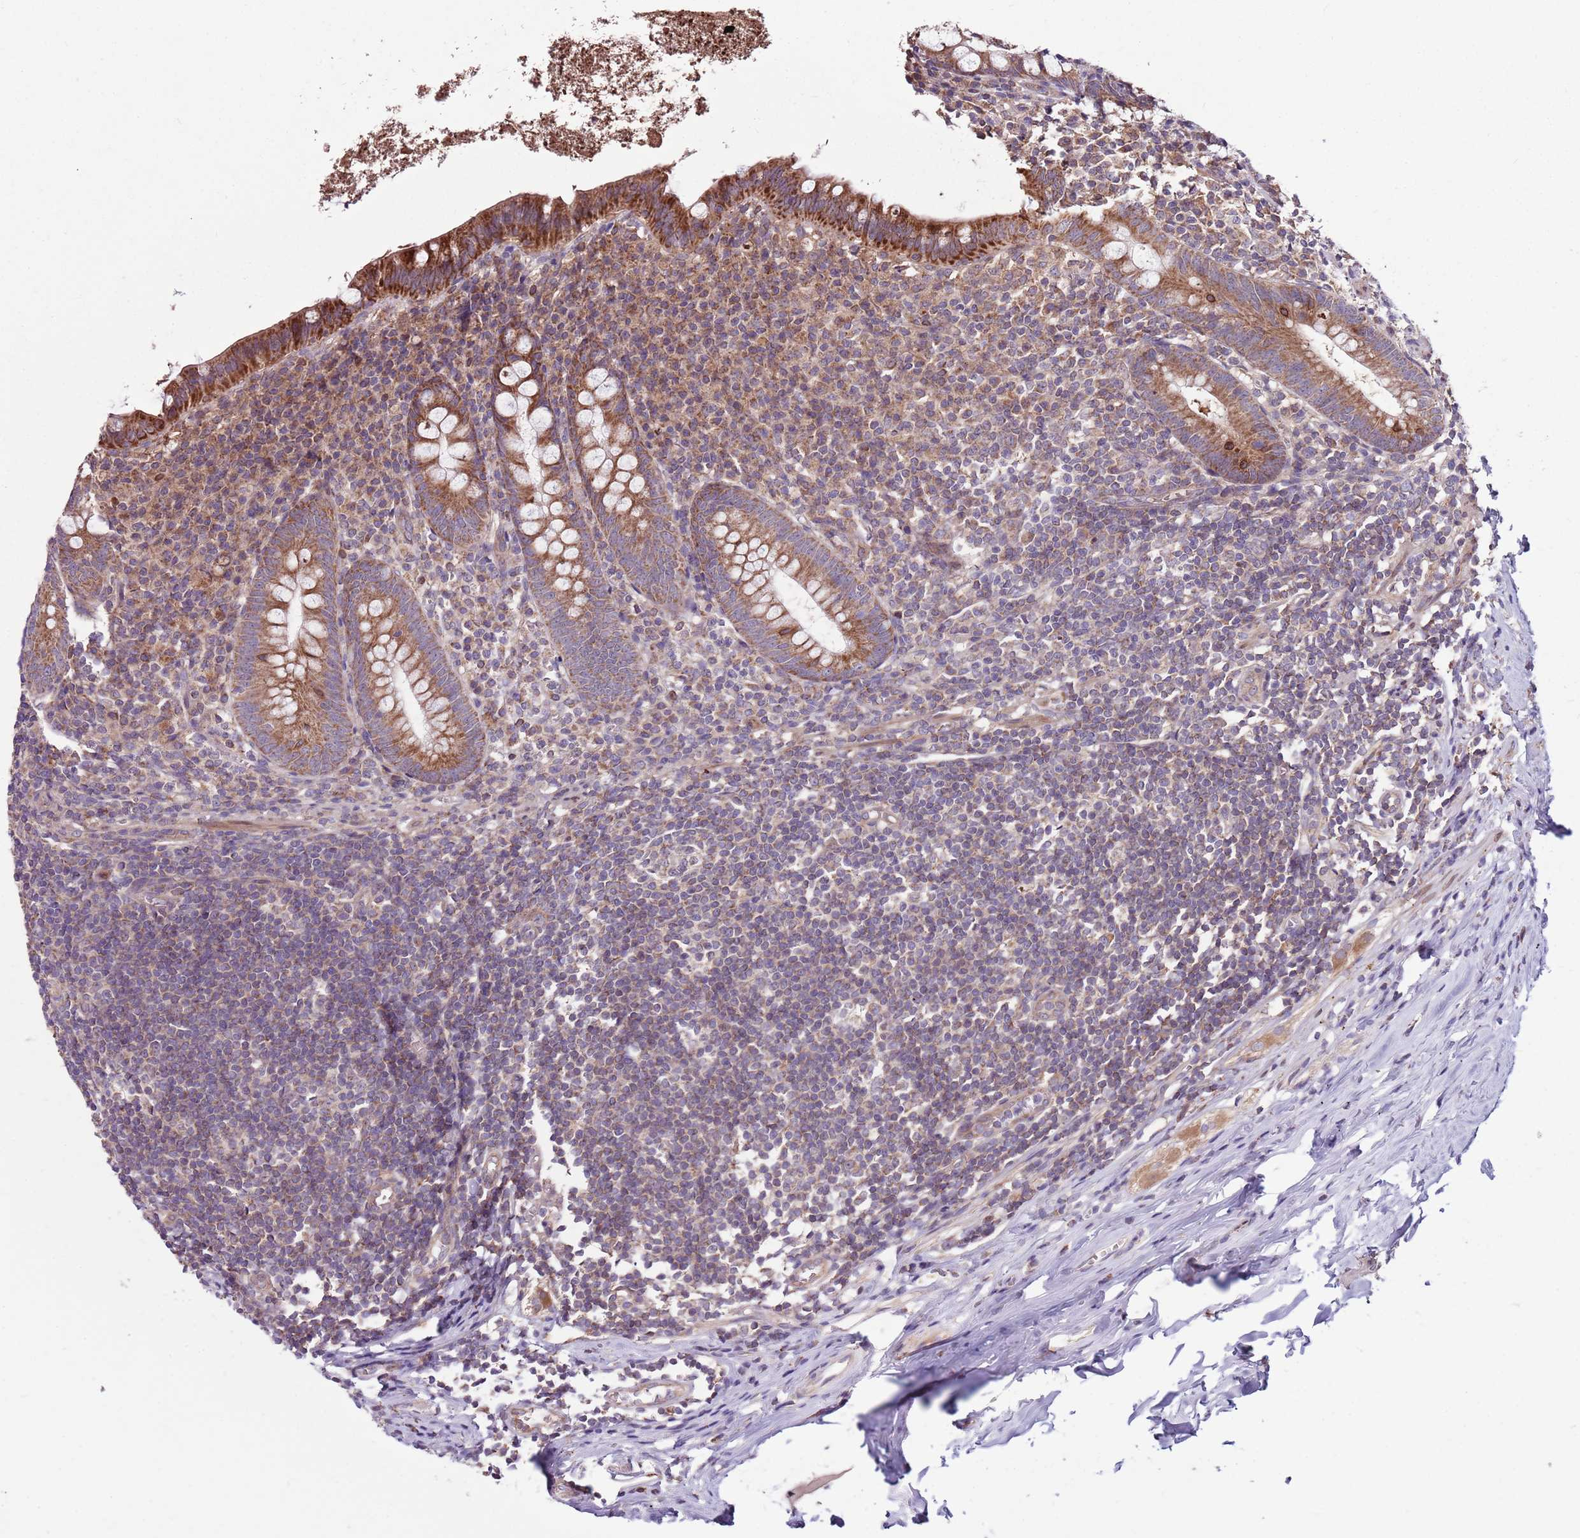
{"staining": {"intensity": "moderate", "quantity": ">75%", "location": "cytoplasmic/membranous"}, "tissue": "appendix", "cell_type": "Glandular cells", "image_type": "normal", "snomed": [{"axis": "morphology", "description": "Normal tissue, NOS"}, {"axis": "topography", "description": "Appendix"}], "caption": "Immunohistochemistry (IHC) micrograph of normal appendix stained for a protein (brown), which demonstrates medium levels of moderate cytoplasmic/membranous staining in about >75% of glandular cells.", "gene": "SMG1", "patient": {"sex": "female", "age": 51}}